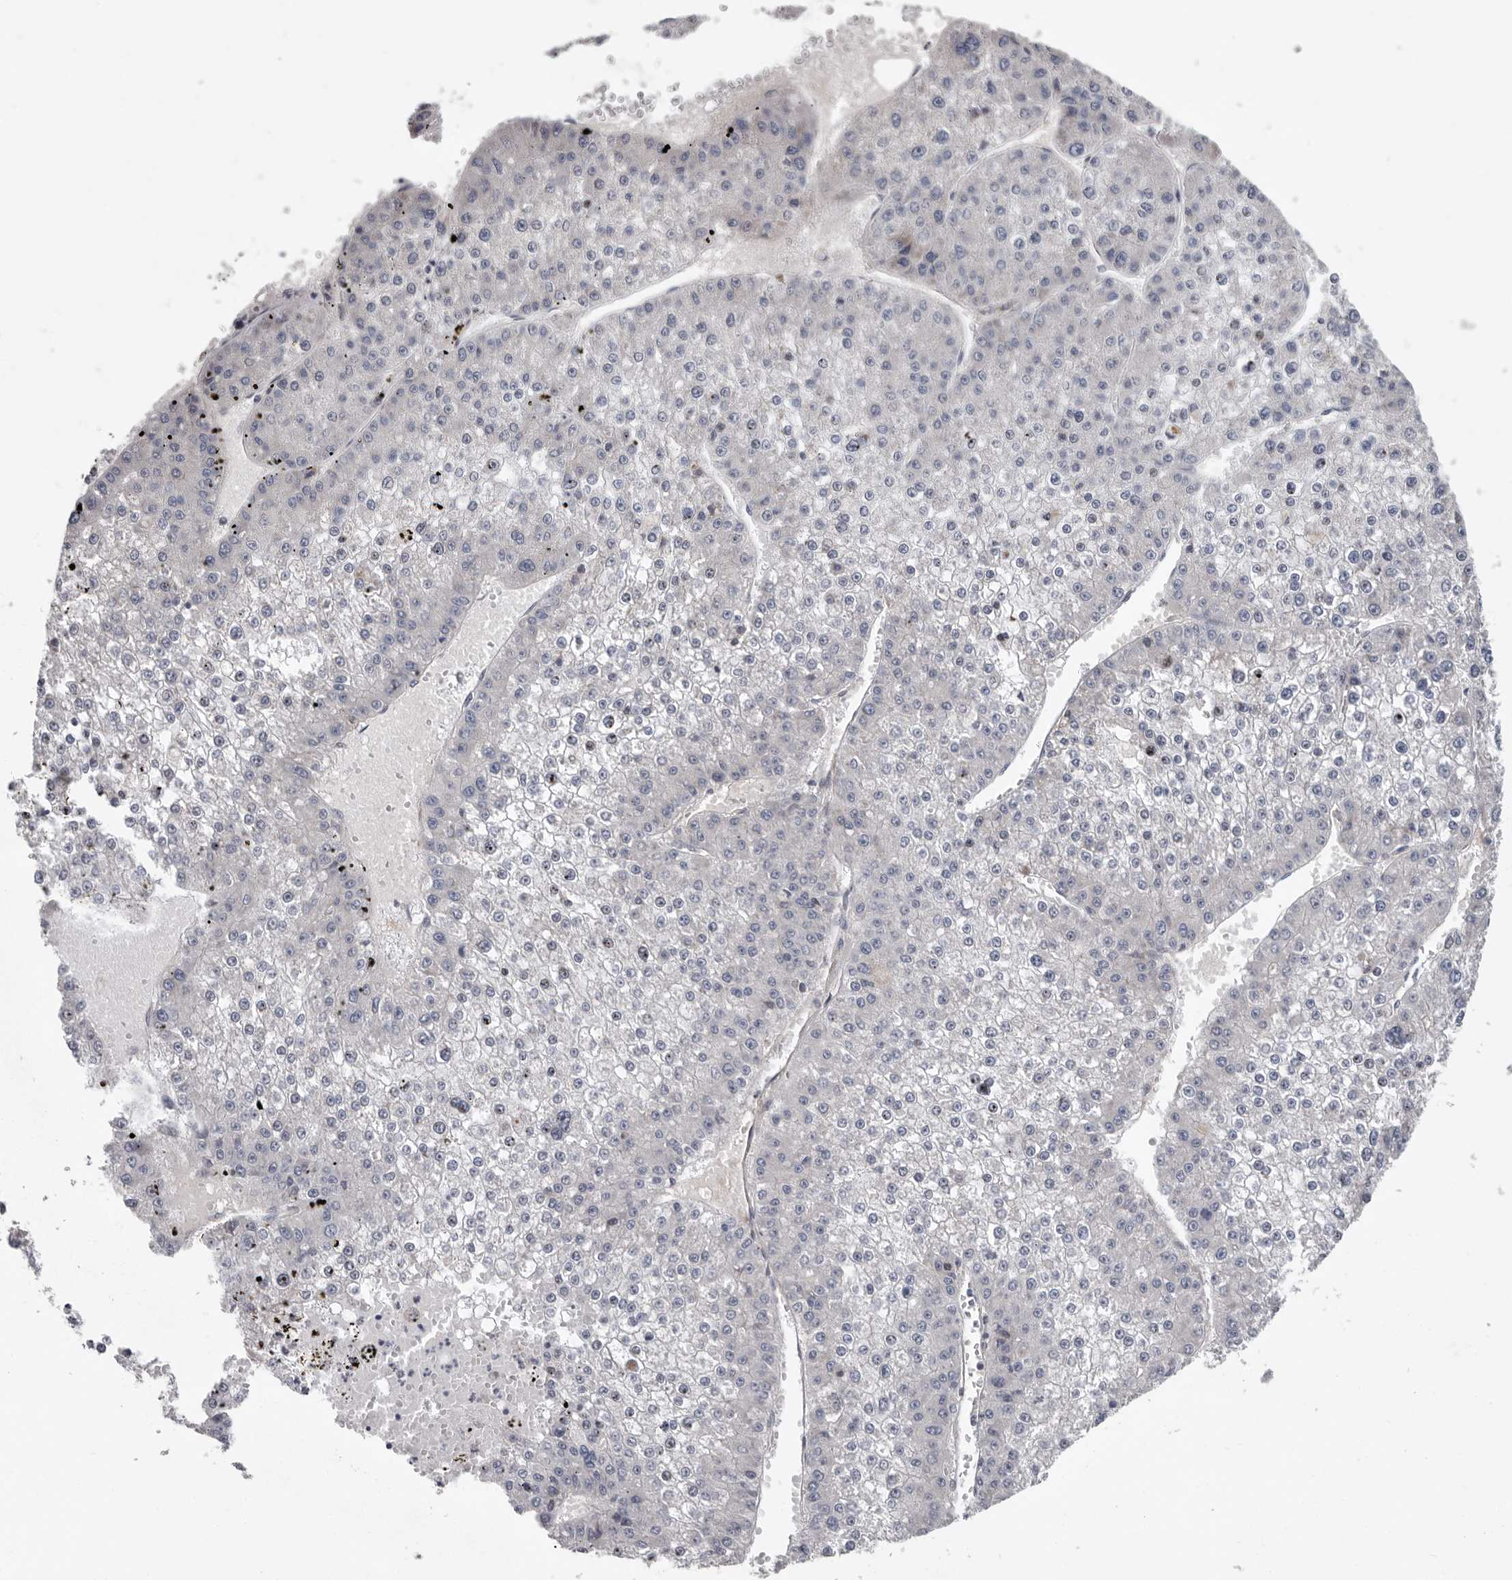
{"staining": {"intensity": "negative", "quantity": "none", "location": "none"}, "tissue": "liver cancer", "cell_type": "Tumor cells", "image_type": "cancer", "snomed": [{"axis": "morphology", "description": "Carcinoma, Hepatocellular, NOS"}, {"axis": "topography", "description": "Liver"}], "caption": "Immunohistochemistry image of human liver hepatocellular carcinoma stained for a protein (brown), which exhibits no positivity in tumor cells.", "gene": "ATXN3L", "patient": {"sex": "female", "age": 73}}